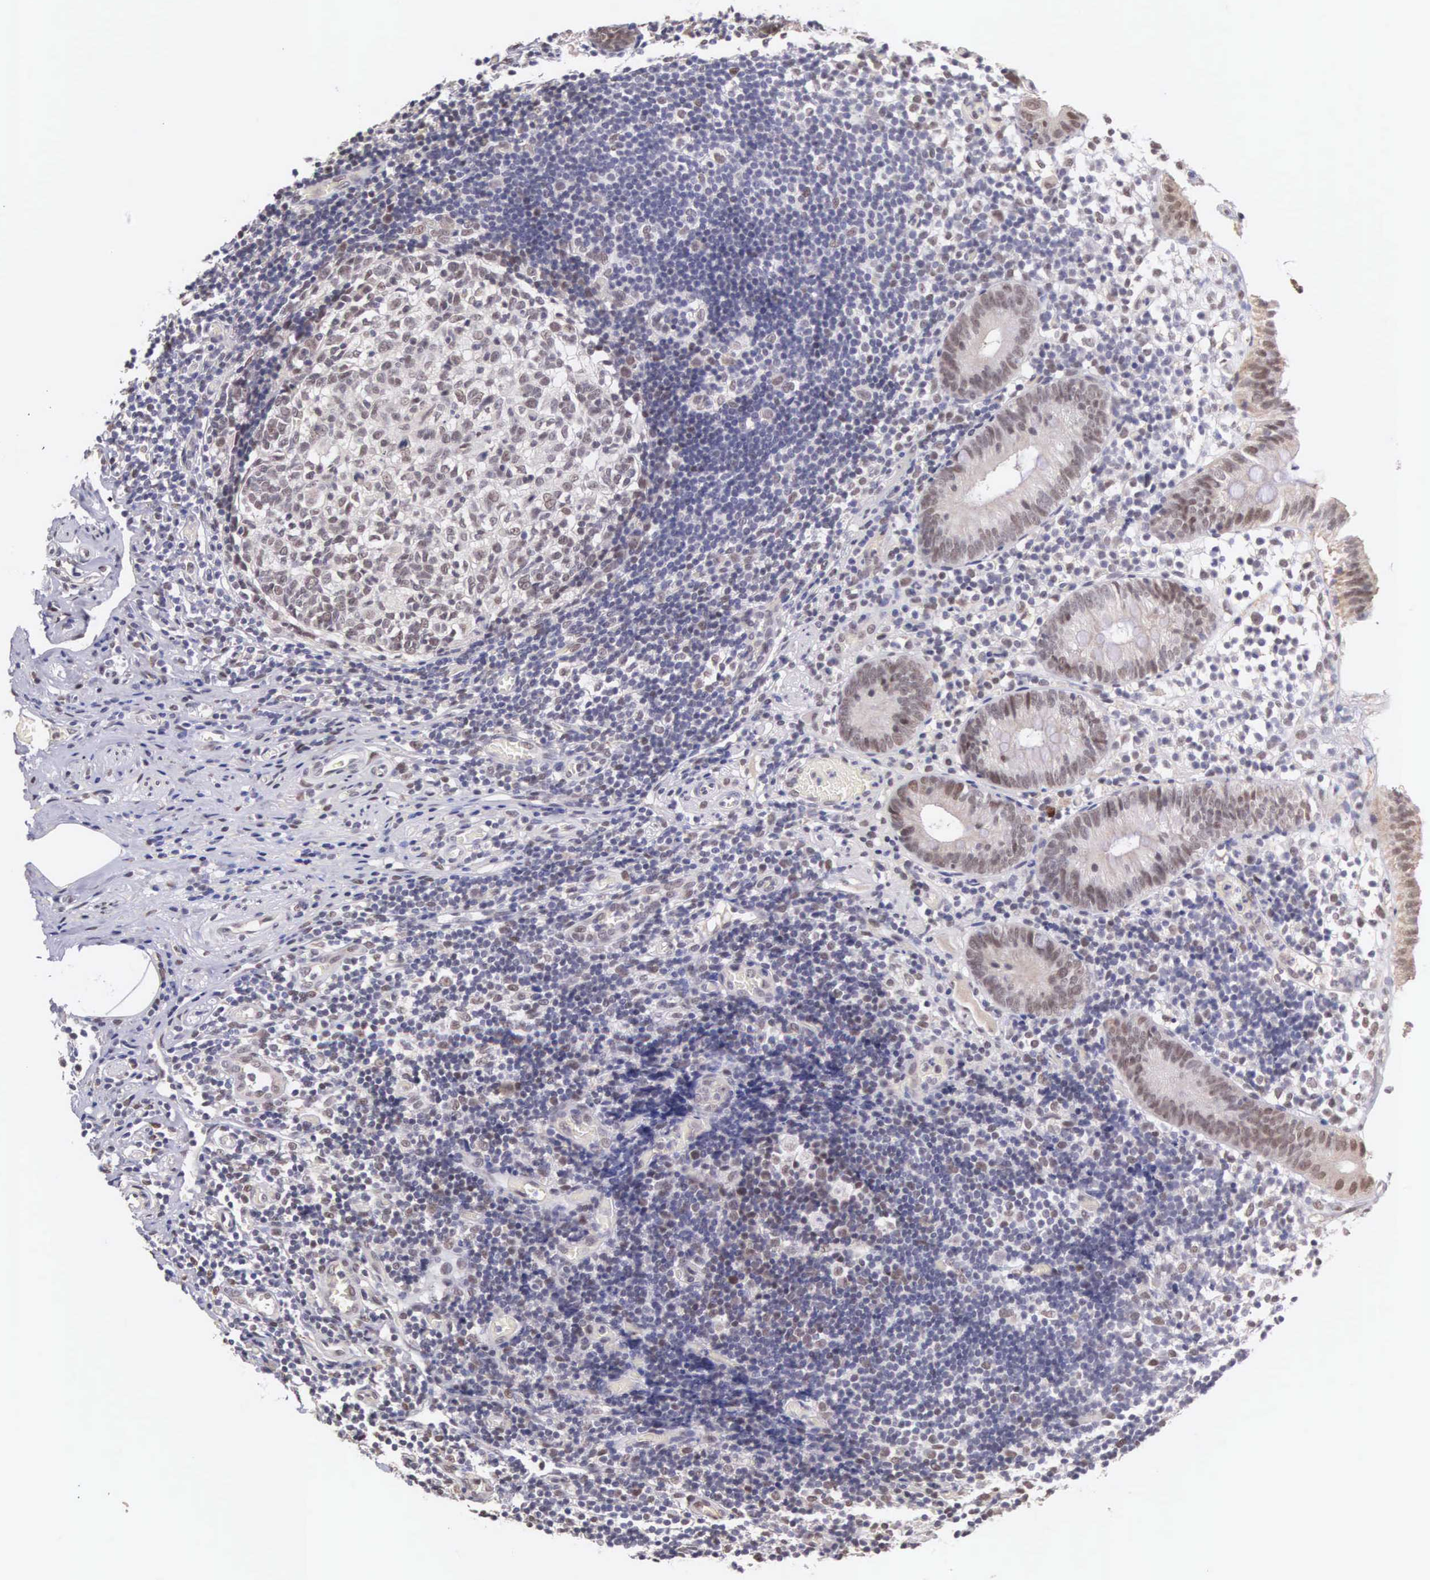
{"staining": {"intensity": "weak", "quantity": "25%-75%", "location": "nuclear"}, "tissue": "appendix", "cell_type": "Glandular cells", "image_type": "normal", "snomed": [{"axis": "morphology", "description": "Normal tissue, NOS"}, {"axis": "topography", "description": "Appendix"}], "caption": "Immunohistochemistry (IHC) of normal appendix demonstrates low levels of weak nuclear positivity in approximately 25%-75% of glandular cells. Using DAB (brown) and hematoxylin (blue) stains, captured at high magnification using brightfield microscopy.", "gene": "HMGXB4", "patient": {"sex": "male", "age": 25}}